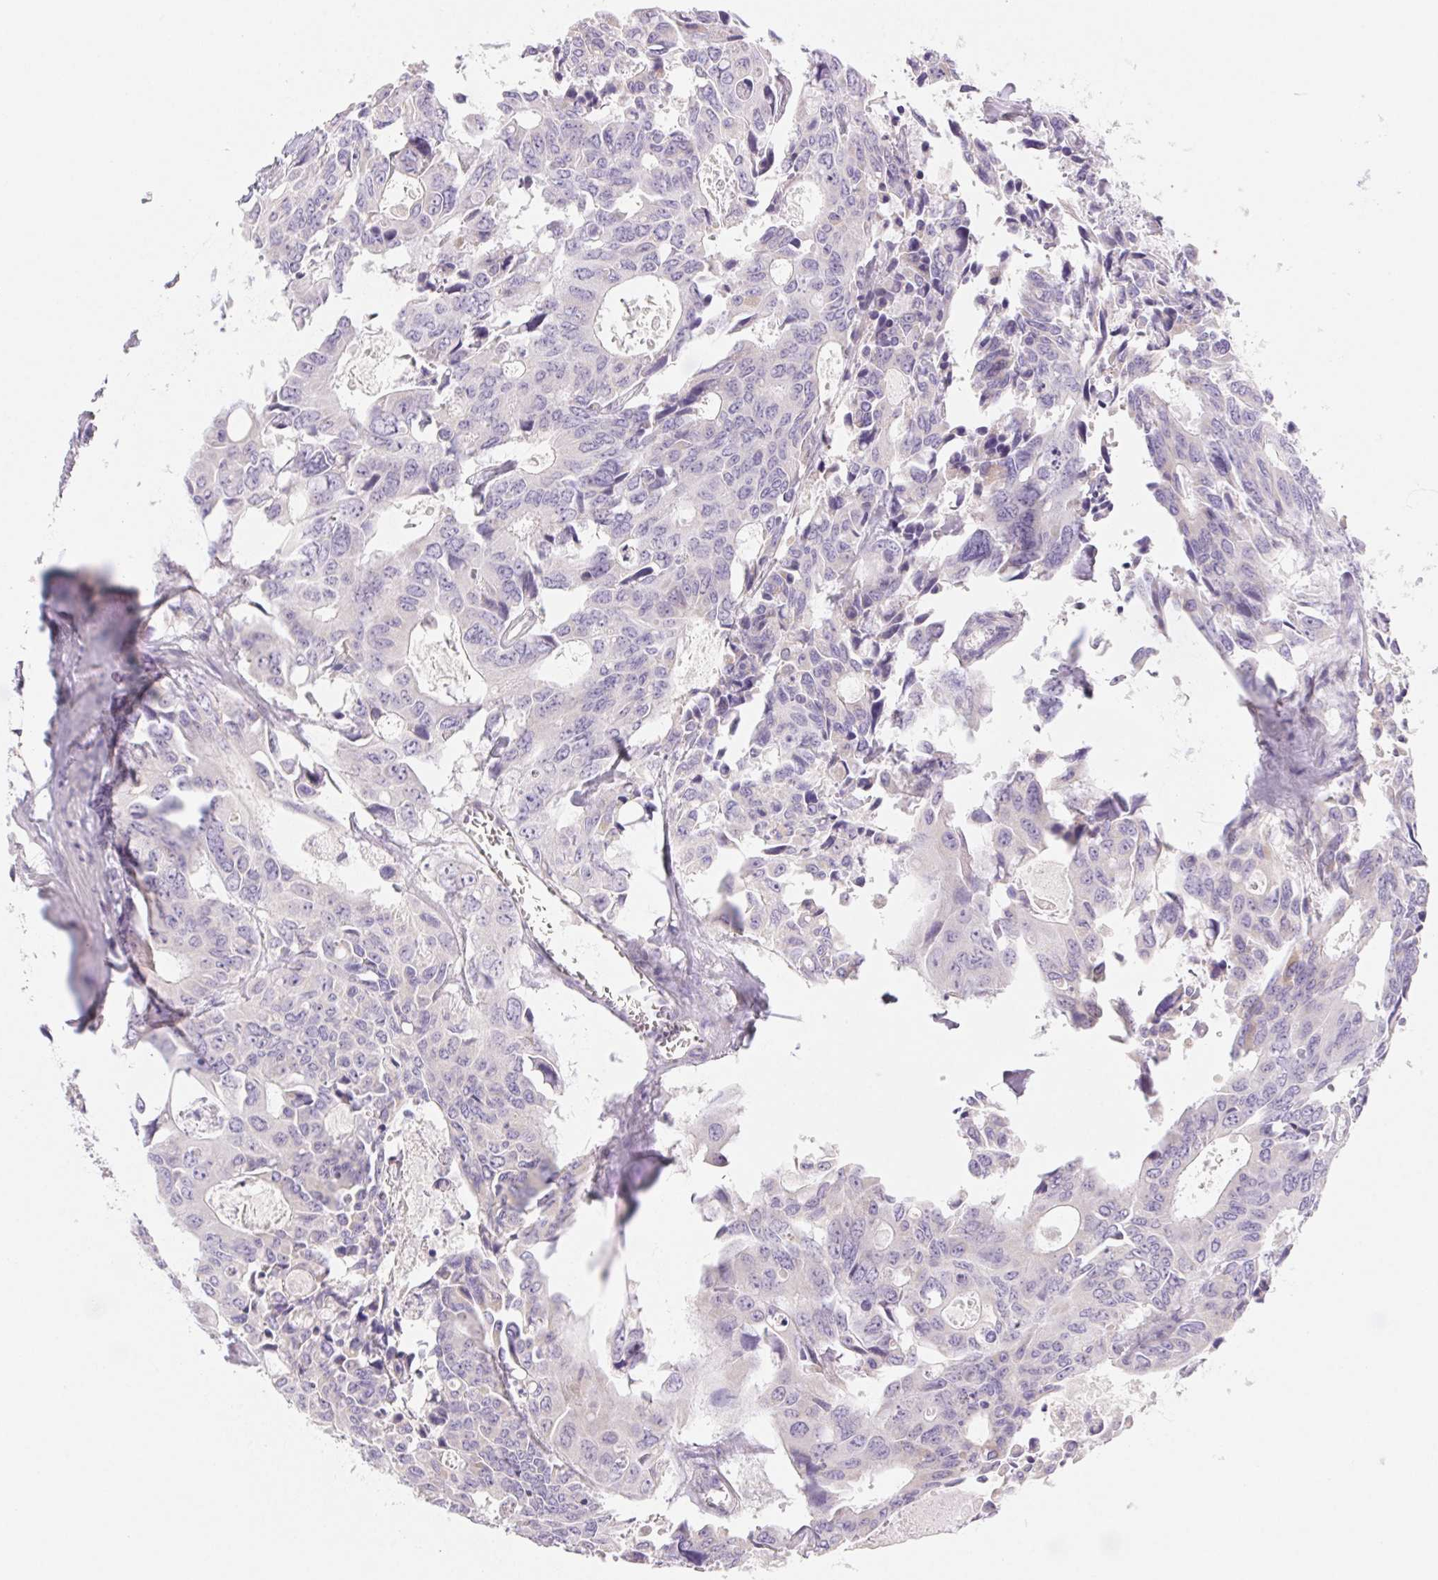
{"staining": {"intensity": "negative", "quantity": "none", "location": "none"}, "tissue": "colorectal cancer", "cell_type": "Tumor cells", "image_type": "cancer", "snomed": [{"axis": "morphology", "description": "Adenocarcinoma, NOS"}, {"axis": "topography", "description": "Rectum"}], "caption": "The immunohistochemistry (IHC) micrograph has no significant expression in tumor cells of colorectal cancer tissue.", "gene": "CTNND2", "patient": {"sex": "male", "age": 76}}